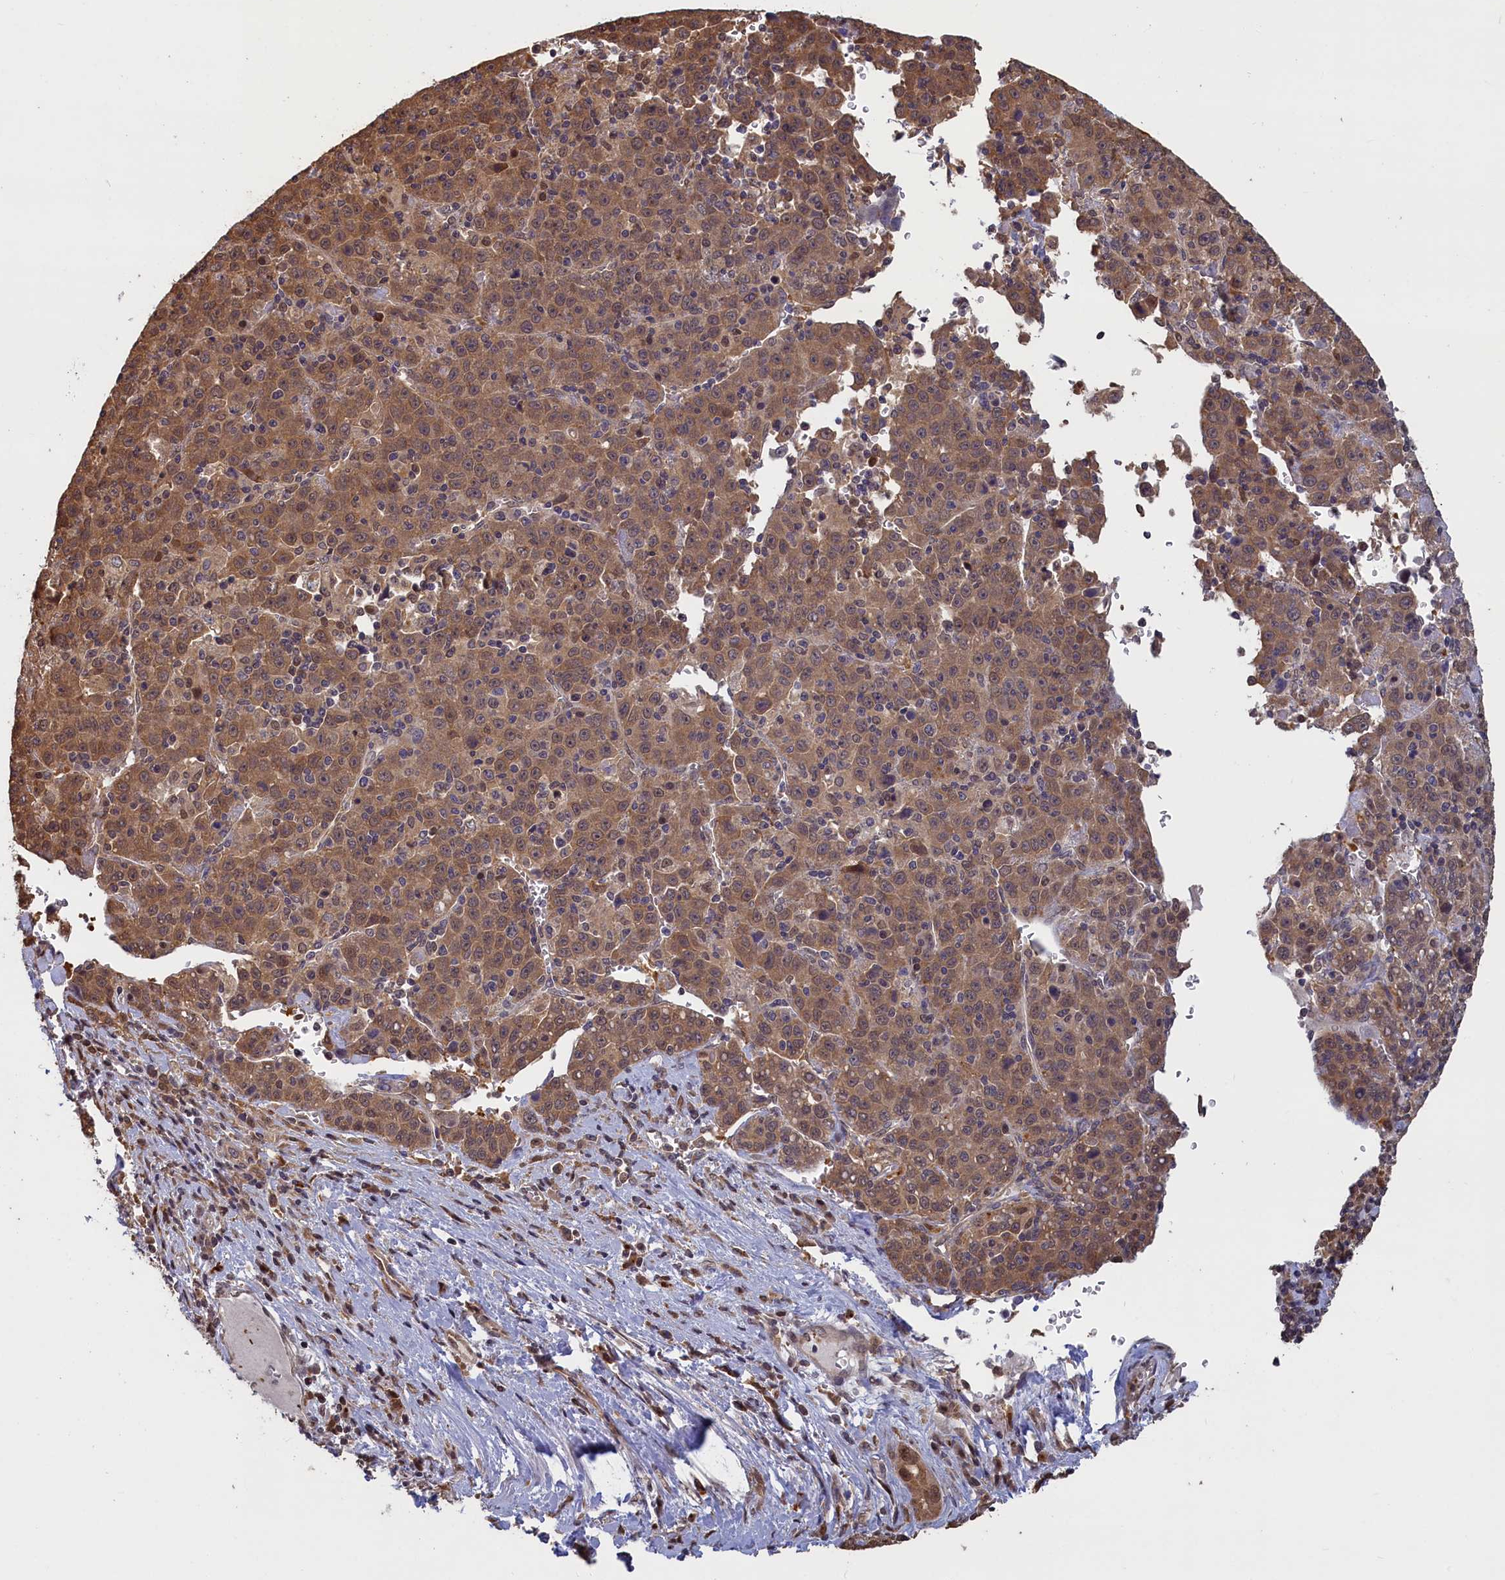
{"staining": {"intensity": "moderate", "quantity": "25%-75%", "location": "cytoplasmic/membranous"}, "tissue": "liver cancer", "cell_type": "Tumor cells", "image_type": "cancer", "snomed": [{"axis": "morphology", "description": "Carcinoma, Hepatocellular, NOS"}, {"axis": "topography", "description": "Liver"}], "caption": "Immunohistochemical staining of human liver hepatocellular carcinoma displays moderate cytoplasmic/membranous protein positivity in approximately 25%-75% of tumor cells. (brown staining indicates protein expression, while blue staining denotes nuclei).", "gene": "UCHL3", "patient": {"sex": "female", "age": 53}}